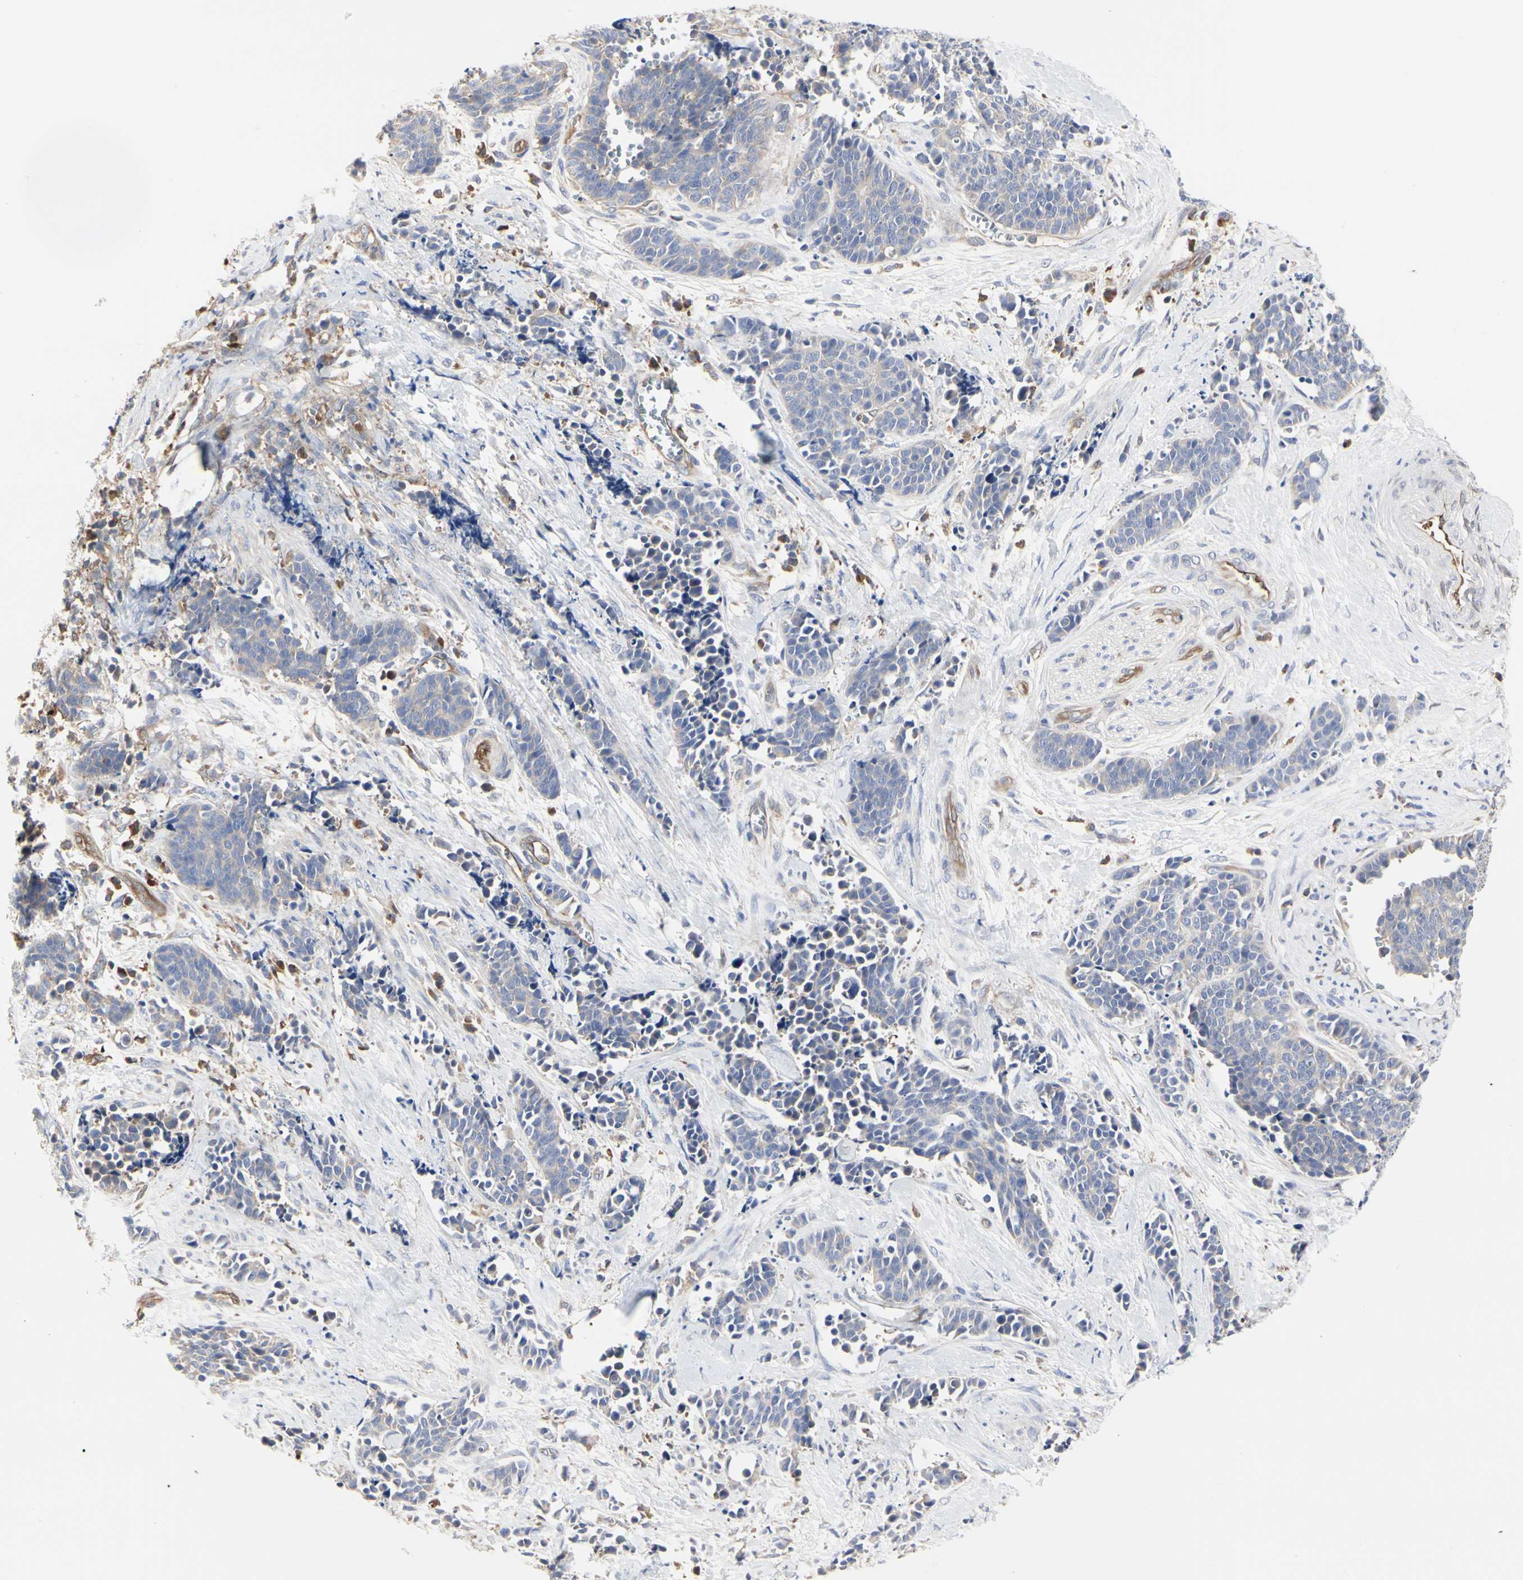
{"staining": {"intensity": "negative", "quantity": "none", "location": "none"}, "tissue": "cervical cancer", "cell_type": "Tumor cells", "image_type": "cancer", "snomed": [{"axis": "morphology", "description": "Squamous cell carcinoma, NOS"}, {"axis": "topography", "description": "Cervix"}], "caption": "Tumor cells are negative for protein expression in human cervical squamous cell carcinoma.", "gene": "C3orf52", "patient": {"sex": "female", "age": 35}}